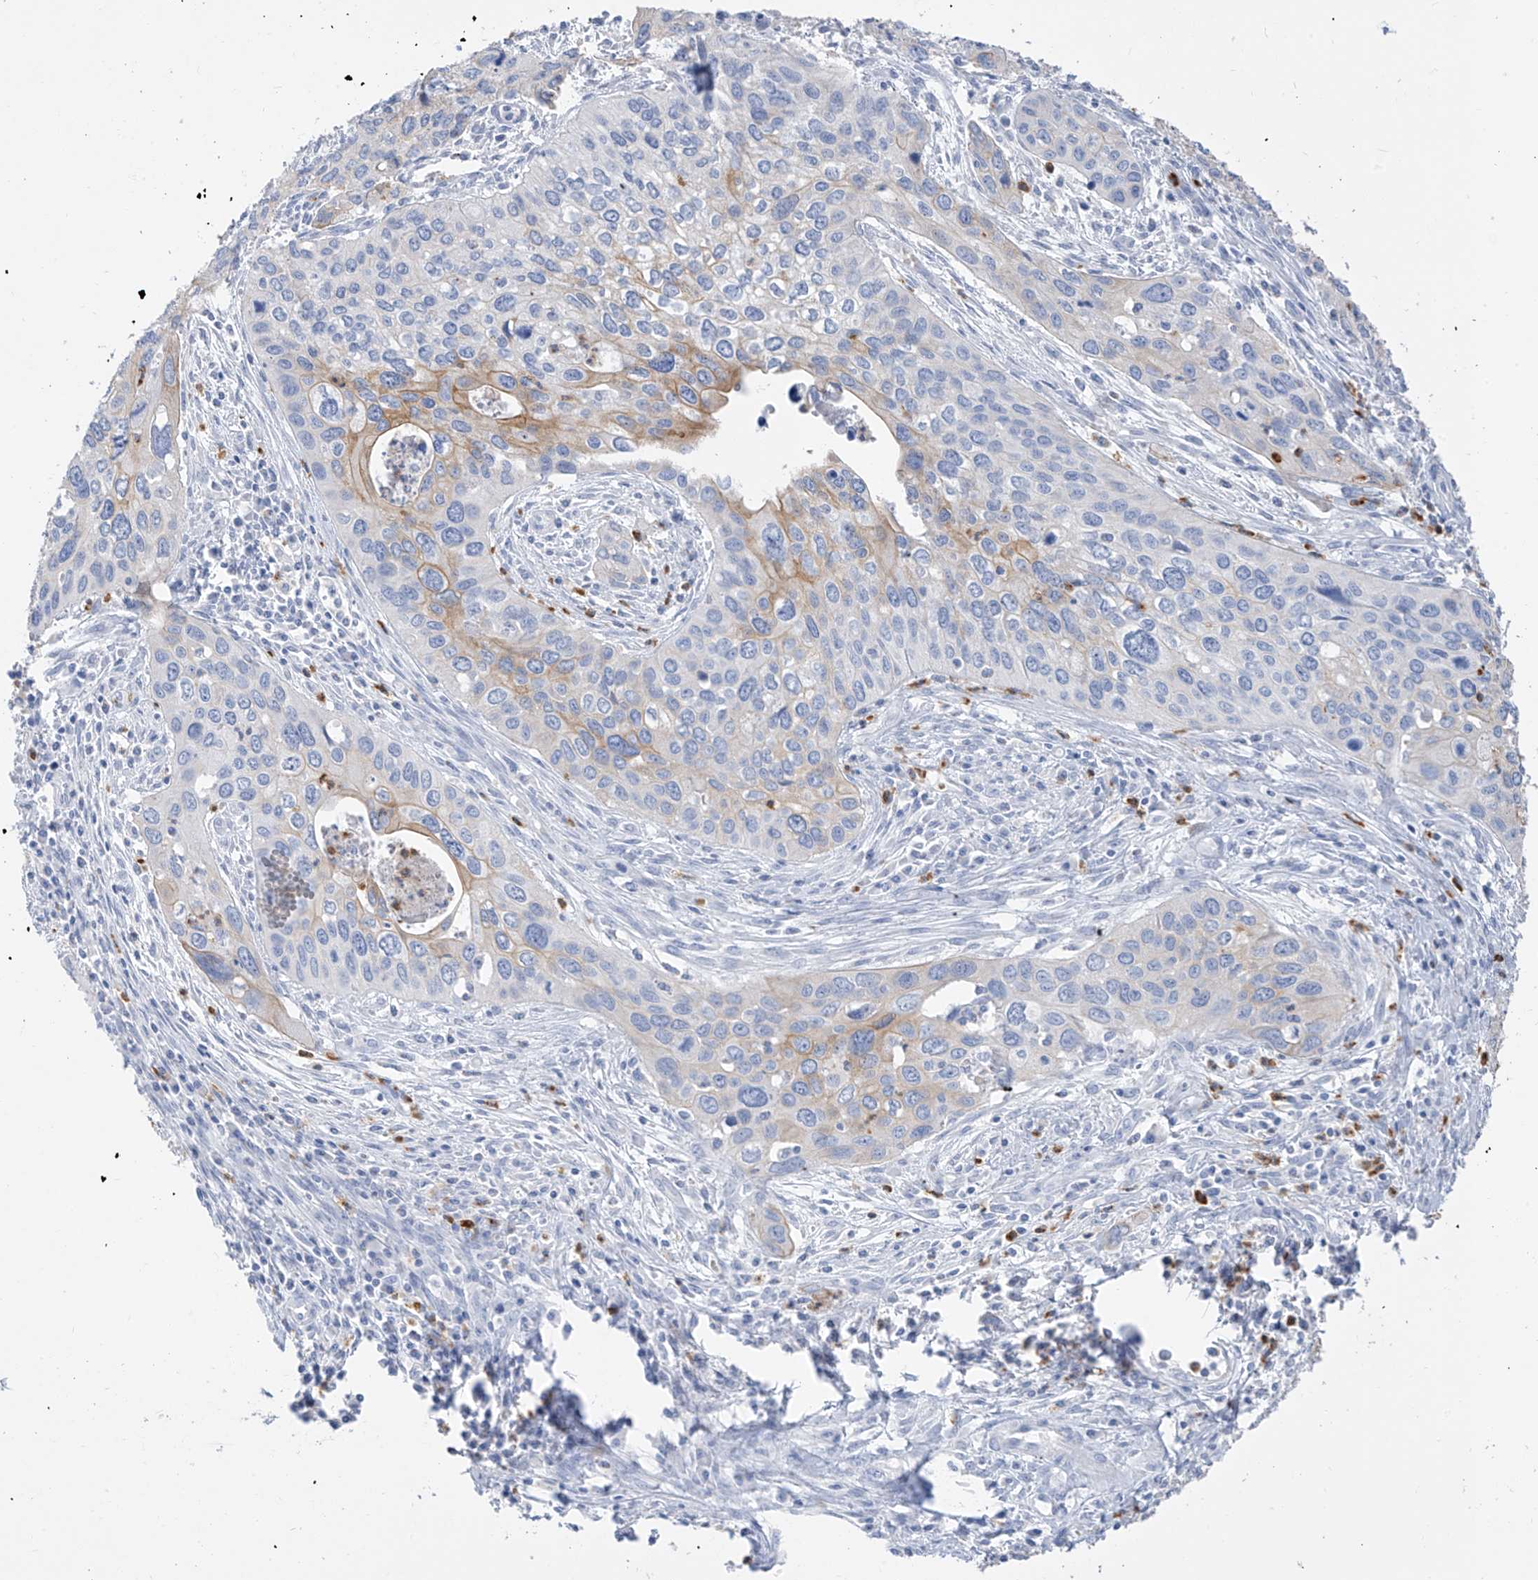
{"staining": {"intensity": "moderate", "quantity": "<25%", "location": "cytoplasmic/membranous"}, "tissue": "cervical cancer", "cell_type": "Tumor cells", "image_type": "cancer", "snomed": [{"axis": "morphology", "description": "Squamous cell carcinoma, NOS"}, {"axis": "topography", "description": "Cervix"}], "caption": "Immunohistochemistry (IHC) of human squamous cell carcinoma (cervical) reveals low levels of moderate cytoplasmic/membranous positivity in approximately <25% of tumor cells. The staining is performed using DAB brown chromogen to label protein expression. The nuclei are counter-stained blue using hematoxylin.", "gene": "PAFAH1B3", "patient": {"sex": "female", "age": 55}}